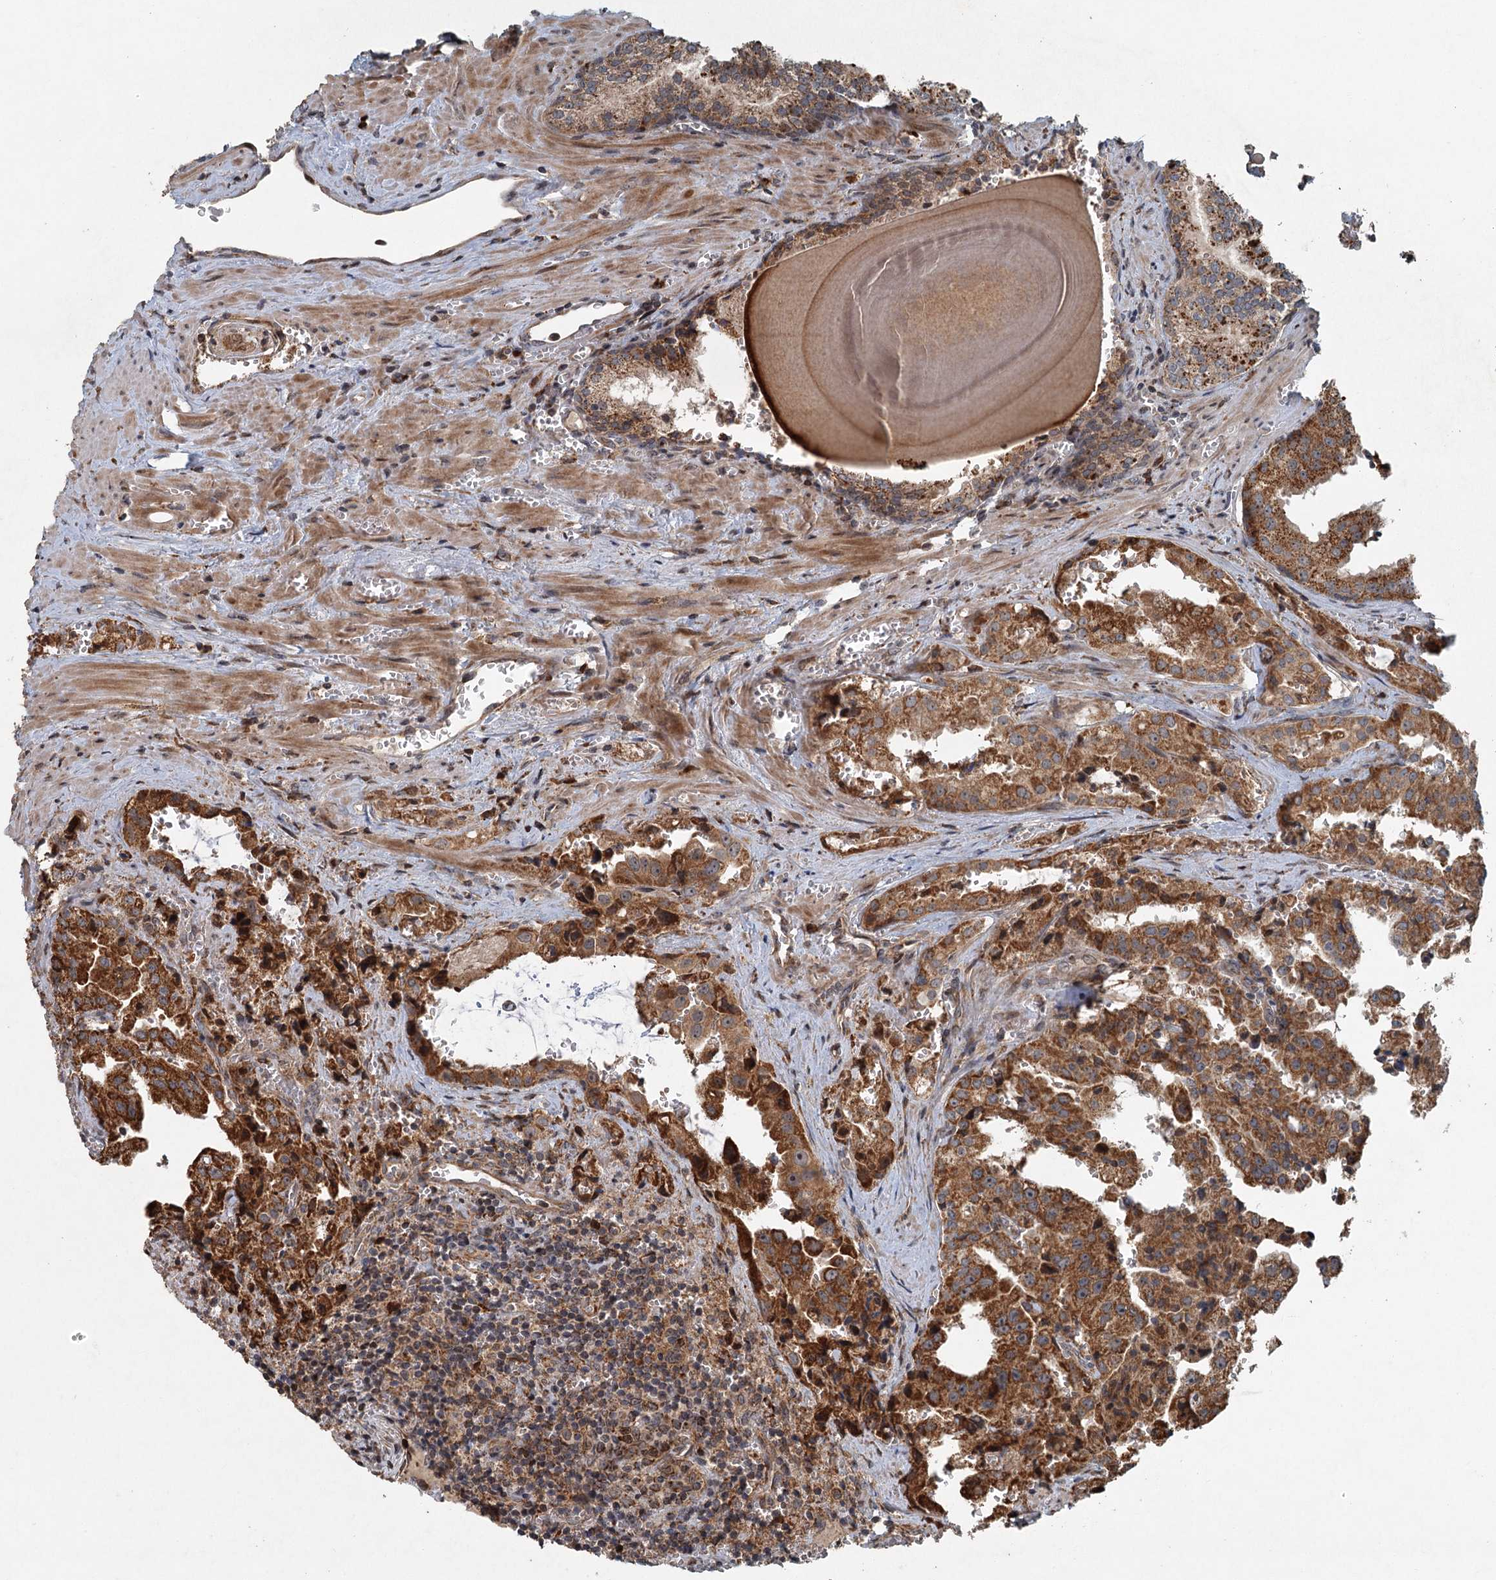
{"staining": {"intensity": "strong", "quantity": ">75%", "location": "cytoplasmic/membranous"}, "tissue": "prostate cancer", "cell_type": "Tumor cells", "image_type": "cancer", "snomed": [{"axis": "morphology", "description": "Adenocarcinoma, High grade"}, {"axis": "topography", "description": "Prostate"}], "caption": "Immunohistochemistry (IHC) (DAB) staining of prostate cancer (high-grade adenocarcinoma) demonstrates strong cytoplasmic/membranous protein positivity in approximately >75% of tumor cells.", "gene": "SRPX2", "patient": {"sex": "male", "age": 68}}